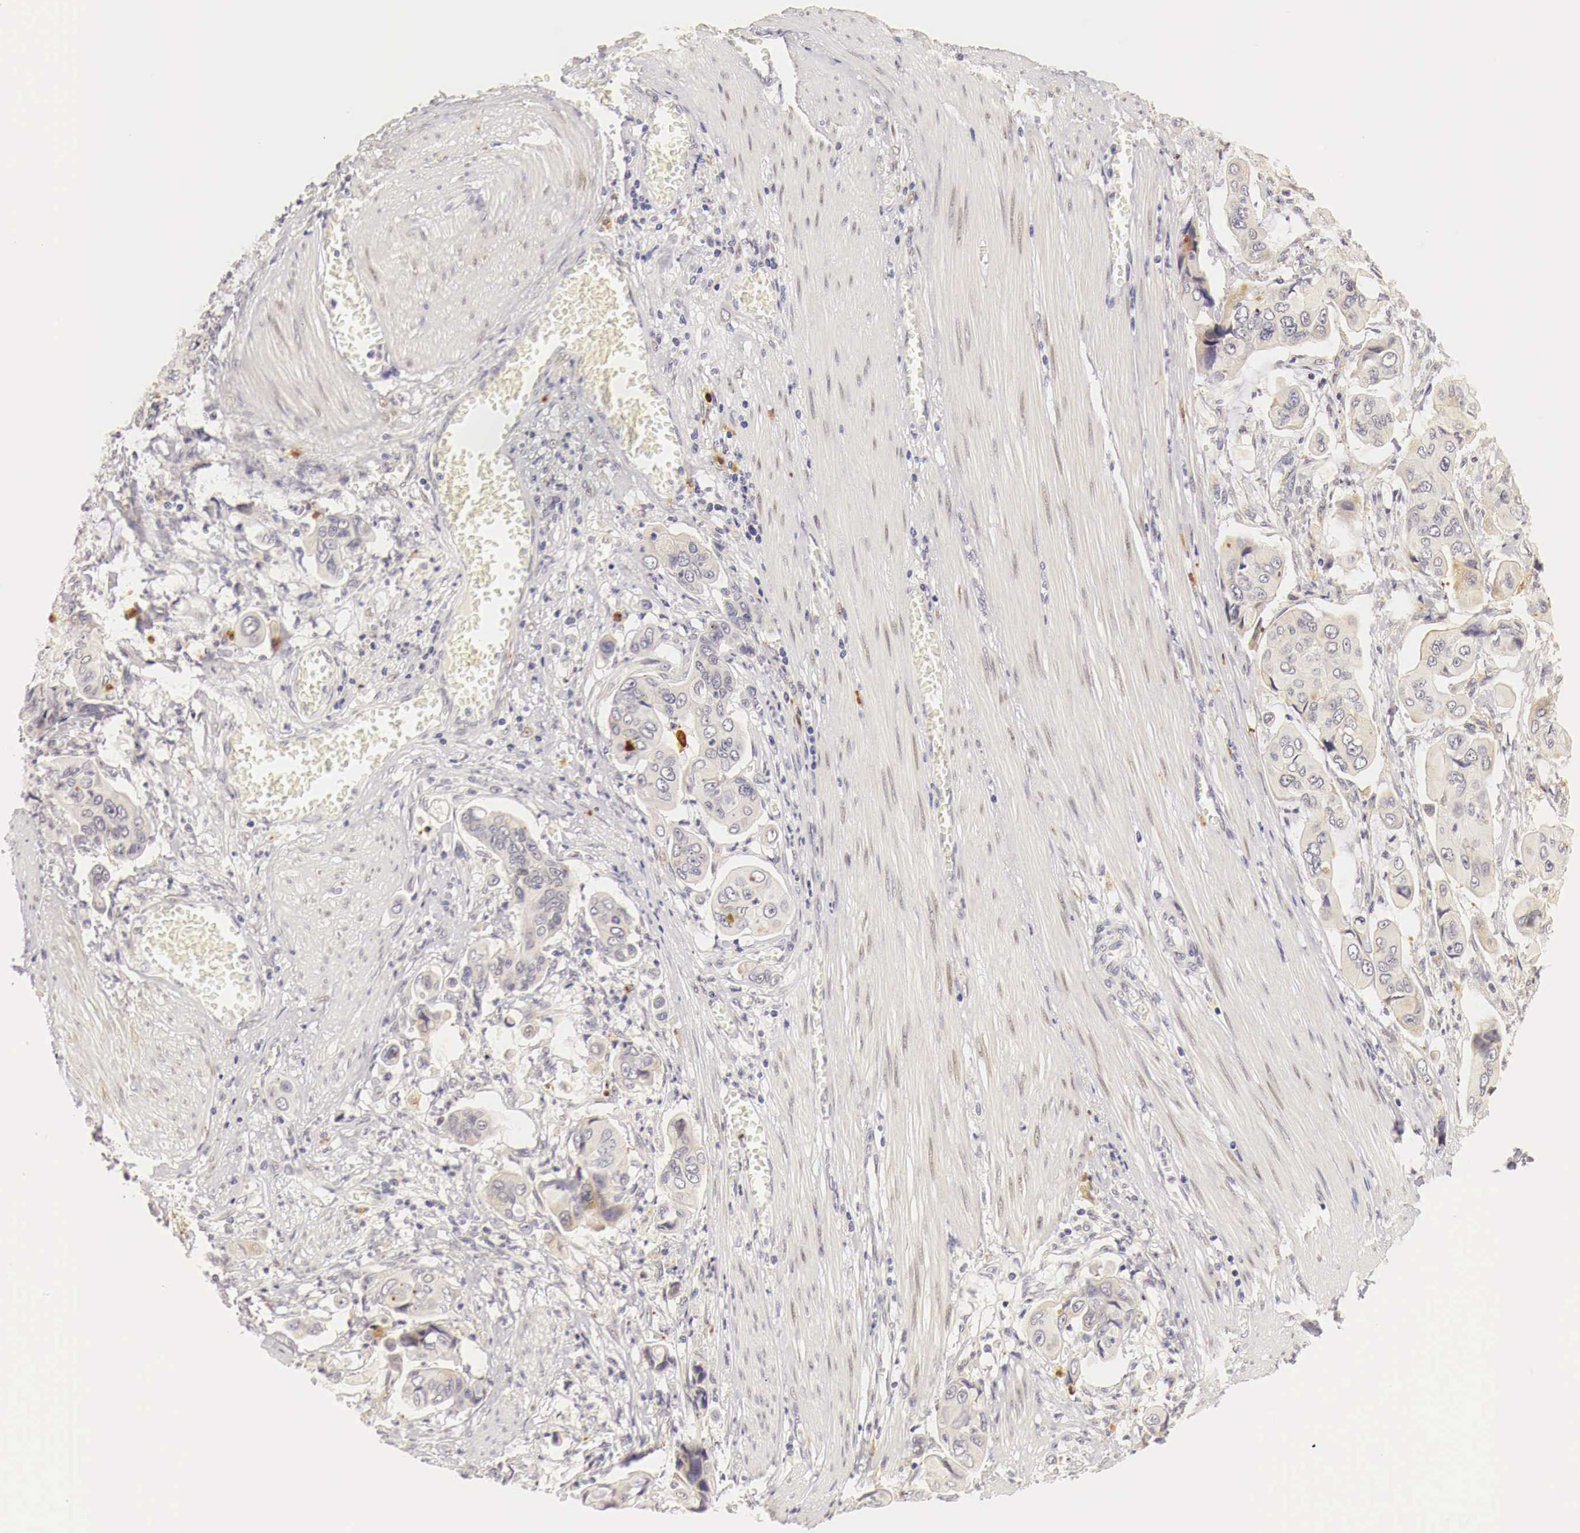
{"staining": {"intensity": "negative", "quantity": "none", "location": "none"}, "tissue": "stomach cancer", "cell_type": "Tumor cells", "image_type": "cancer", "snomed": [{"axis": "morphology", "description": "Adenocarcinoma, NOS"}, {"axis": "topography", "description": "Stomach, upper"}], "caption": "Stomach adenocarcinoma stained for a protein using immunohistochemistry (IHC) displays no expression tumor cells.", "gene": "CASP3", "patient": {"sex": "male", "age": 80}}